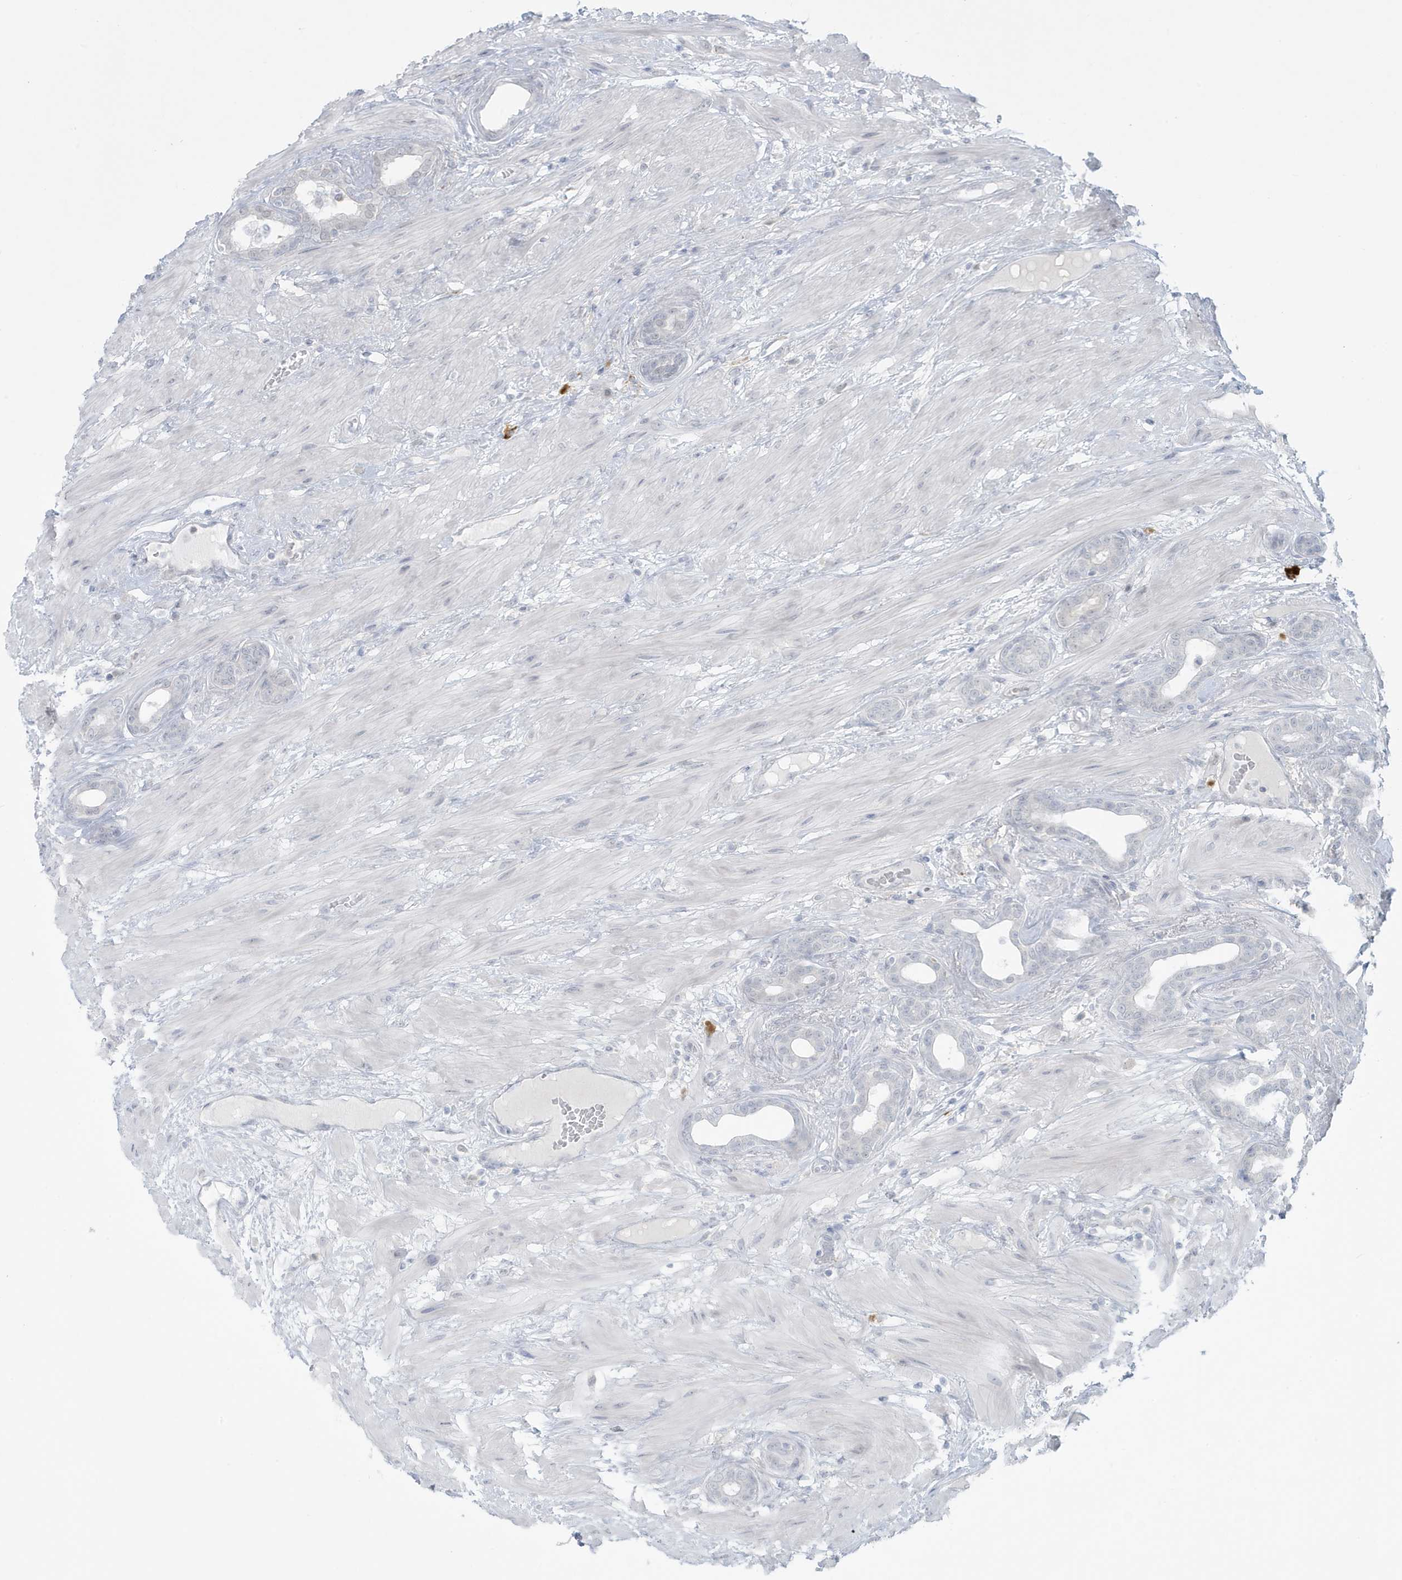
{"staining": {"intensity": "negative", "quantity": "none", "location": "none"}, "tissue": "prostate cancer", "cell_type": "Tumor cells", "image_type": "cancer", "snomed": [{"axis": "morphology", "description": "Adenocarcinoma, Low grade"}, {"axis": "topography", "description": "Prostate"}], "caption": "An image of human prostate cancer (low-grade adenocarcinoma) is negative for staining in tumor cells. Nuclei are stained in blue.", "gene": "HERC6", "patient": {"sex": "male", "age": 60}}